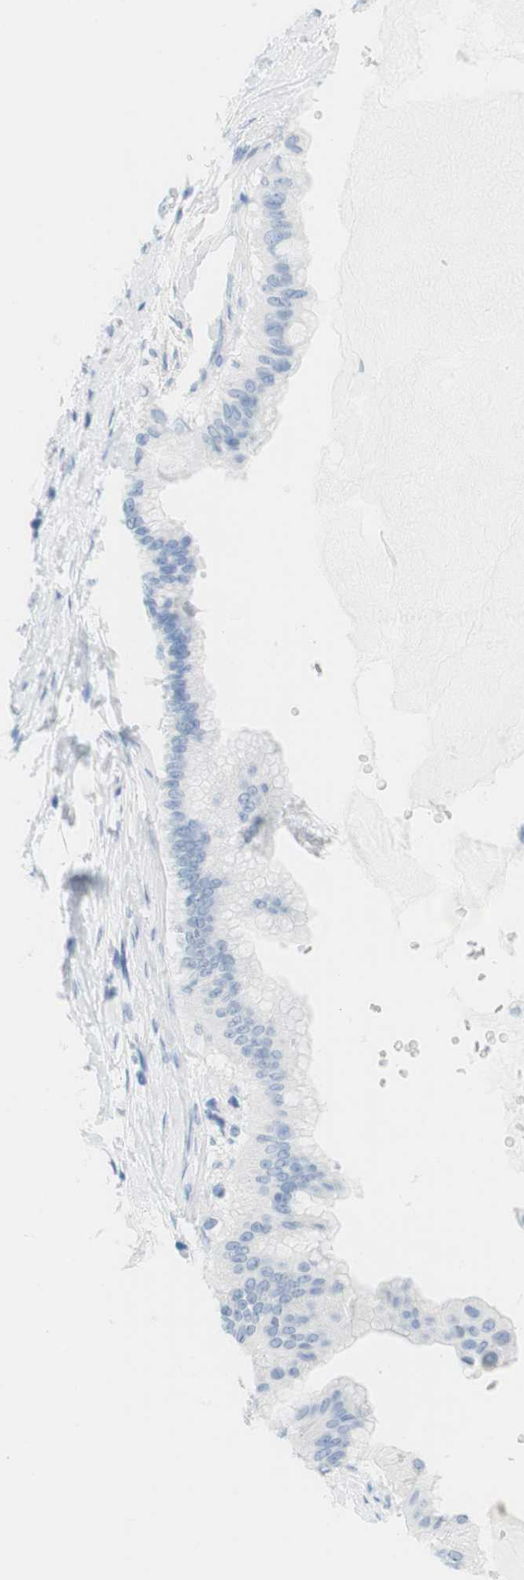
{"staining": {"intensity": "negative", "quantity": "none", "location": "none"}, "tissue": "pancreatic cancer", "cell_type": "Tumor cells", "image_type": "cancer", "snomed": [{"axis": "morphology", "description": "Adenocarcinoma, NOS"}, {"axis": "topography", "description": "Pancreas"}], "caption": "Immunohistochemistry (IHC) image of neoplastic tissue: adenocarcinoma (pancreatic) stained with DAB (3,3'-diaminobenzidine) reveals no significant protein positivity in tumor cells.", "gene": "TNNT2", "patient": {"sex": "male", "age": 55}}